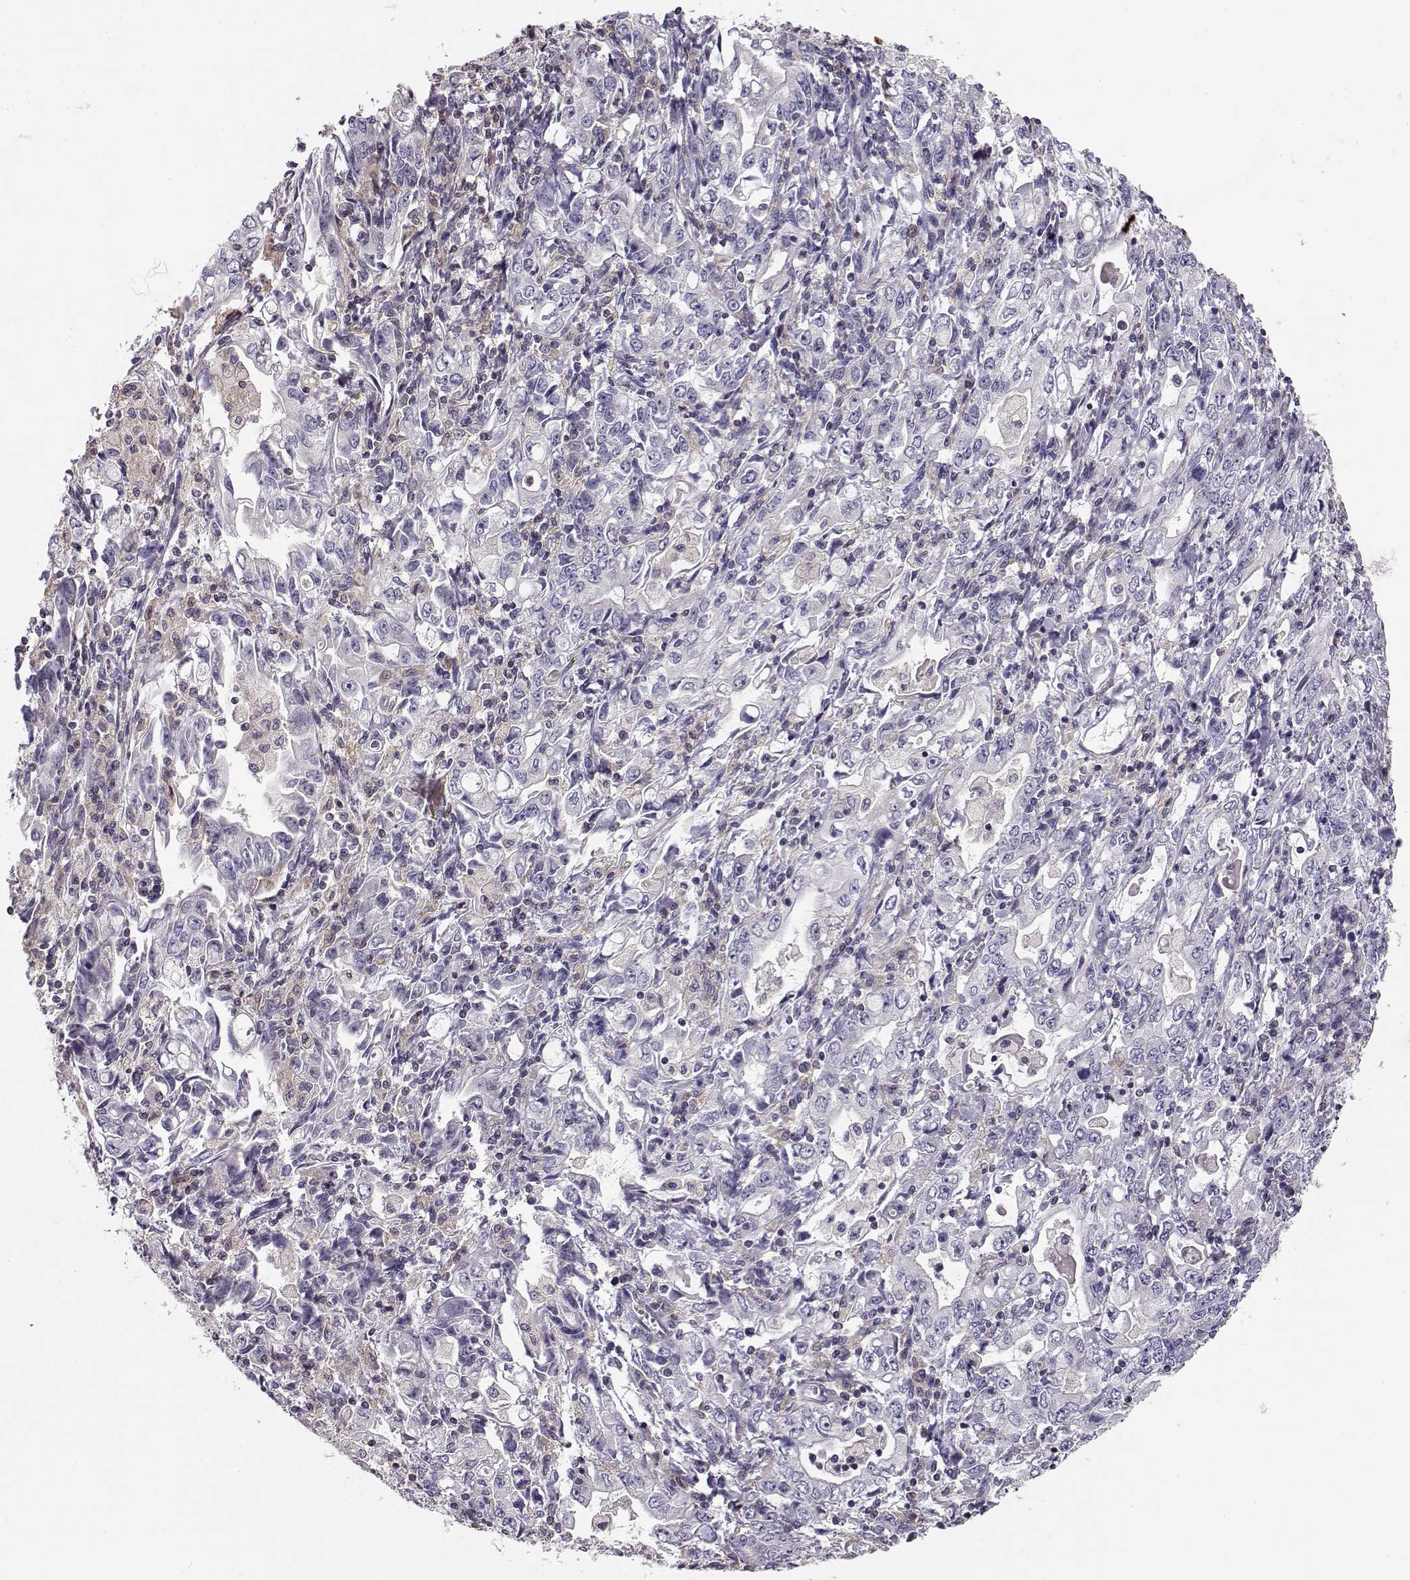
{"staining": {"intensity": "negative", "quantity": "none", "location": "none"}, "tissue": "stomach cancer", "cell_type": "Tumor cells", "image_type": "cancer", "snomed": [{"axis": "morphology", "description": "Adenocarcinoma, NOS"}, {"axis": "topography", "description": "Stomach, lower"}], "caption": "Immunohistochemical staining of adenocarcinoma (stomach) reveals no significant staining in tumor cells.", "gene": "VAV1", "patient": {"sex": "female", "age": 72}}